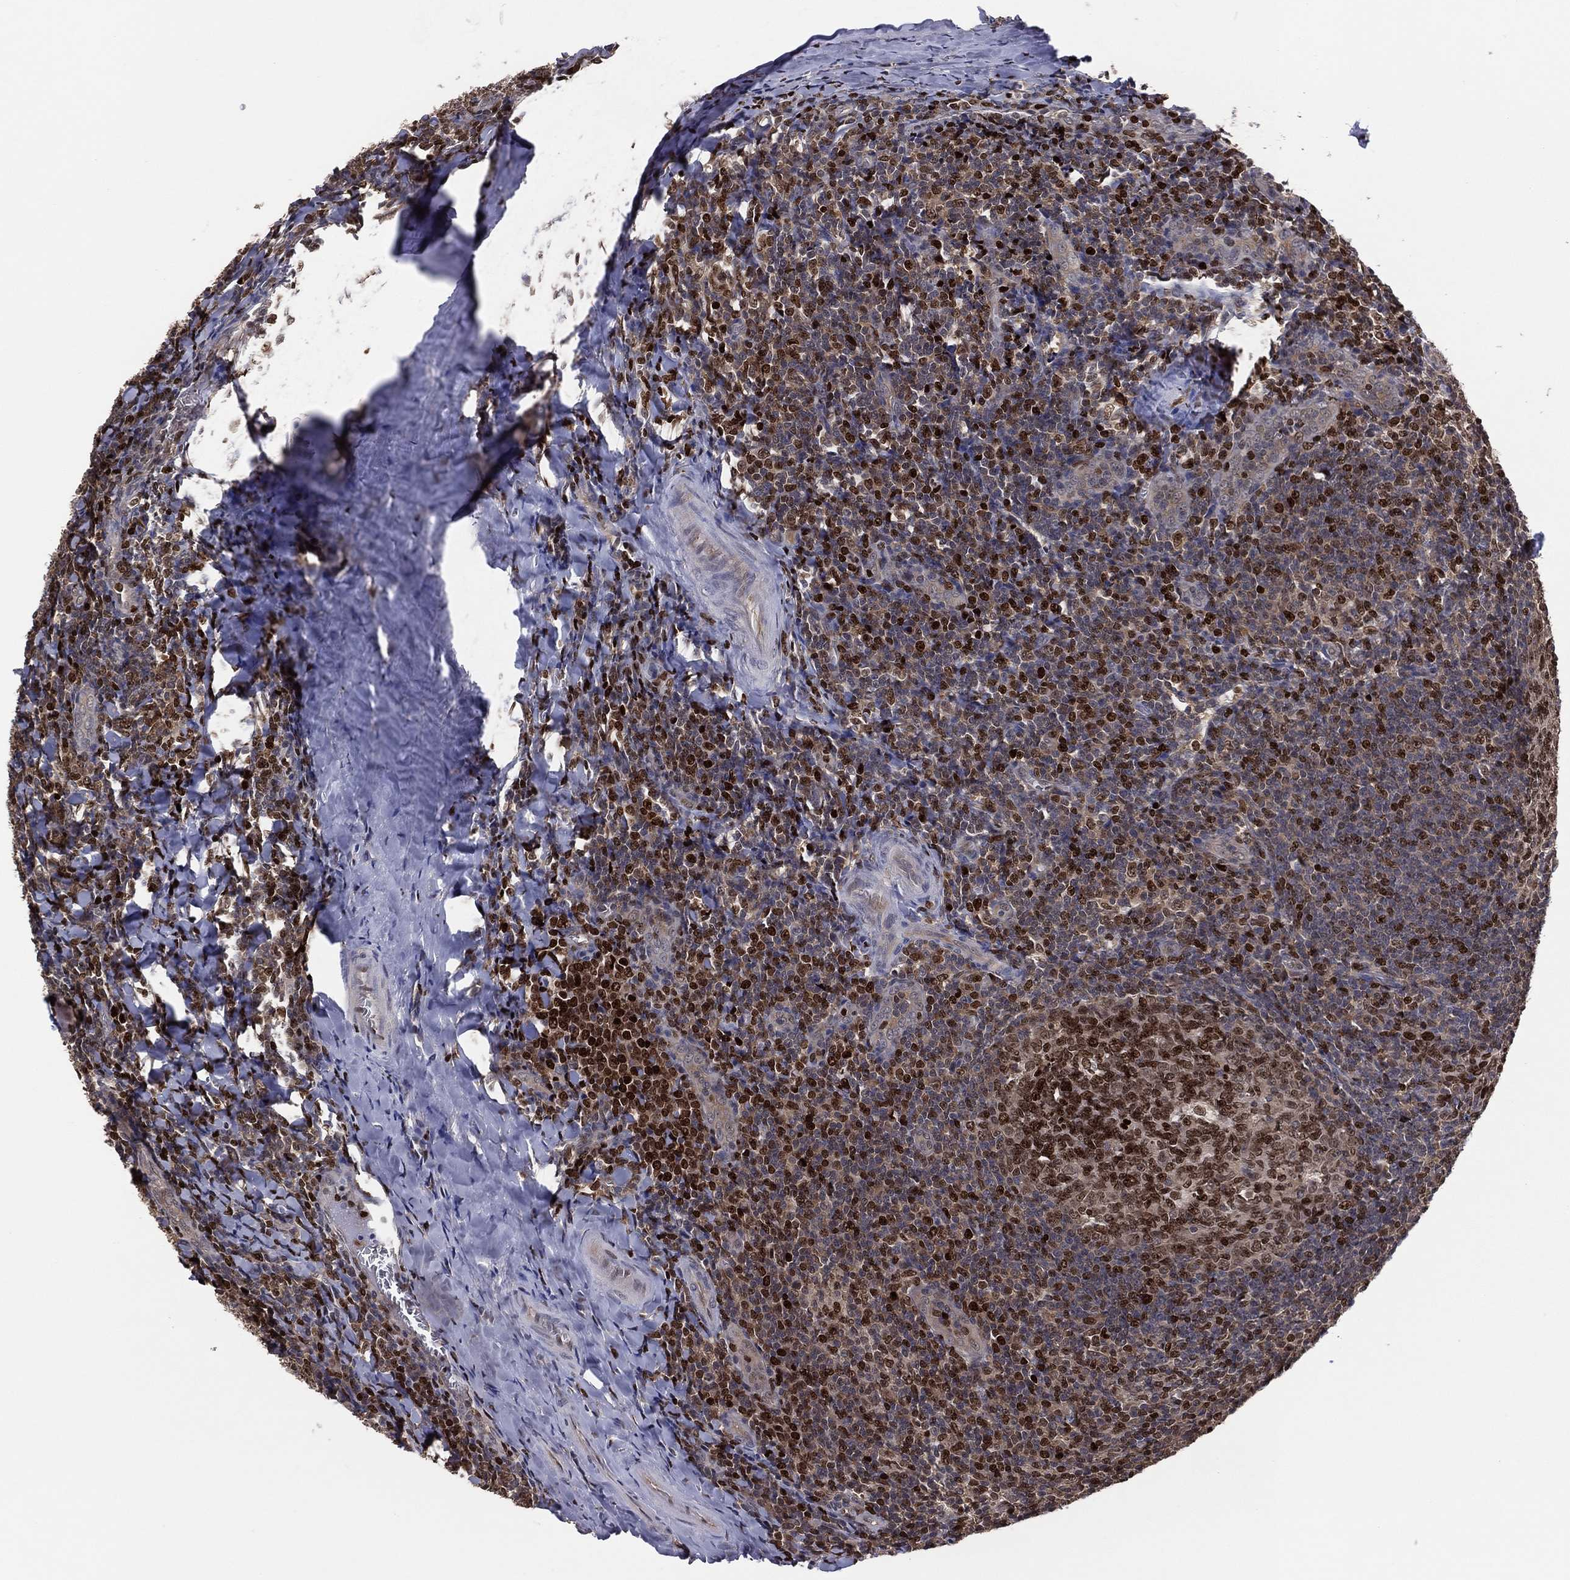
{"staining": {"intensity": "strong", "quantity": ">75%", "location": "nuclear"}, "tissue": "tonsil", "cell_type": "Germinal center cells", "image_type": "normal", "snomed": [{"axis": "morphology", "description": "Normal tissue, NOS"}, {"axis": "topography", "description": "Tonsil"}], "caption": "DAB (3,3'-diaminobenzidine) immunohistochemical staining of benign tonsil exhibits strong nuclear protein expression in approximately >75% of germinal center cells. (IHC, brightfield microscopy, high magnification).", "gene": "PSMA1", "patient": {"sex": "male", "age": 20}}